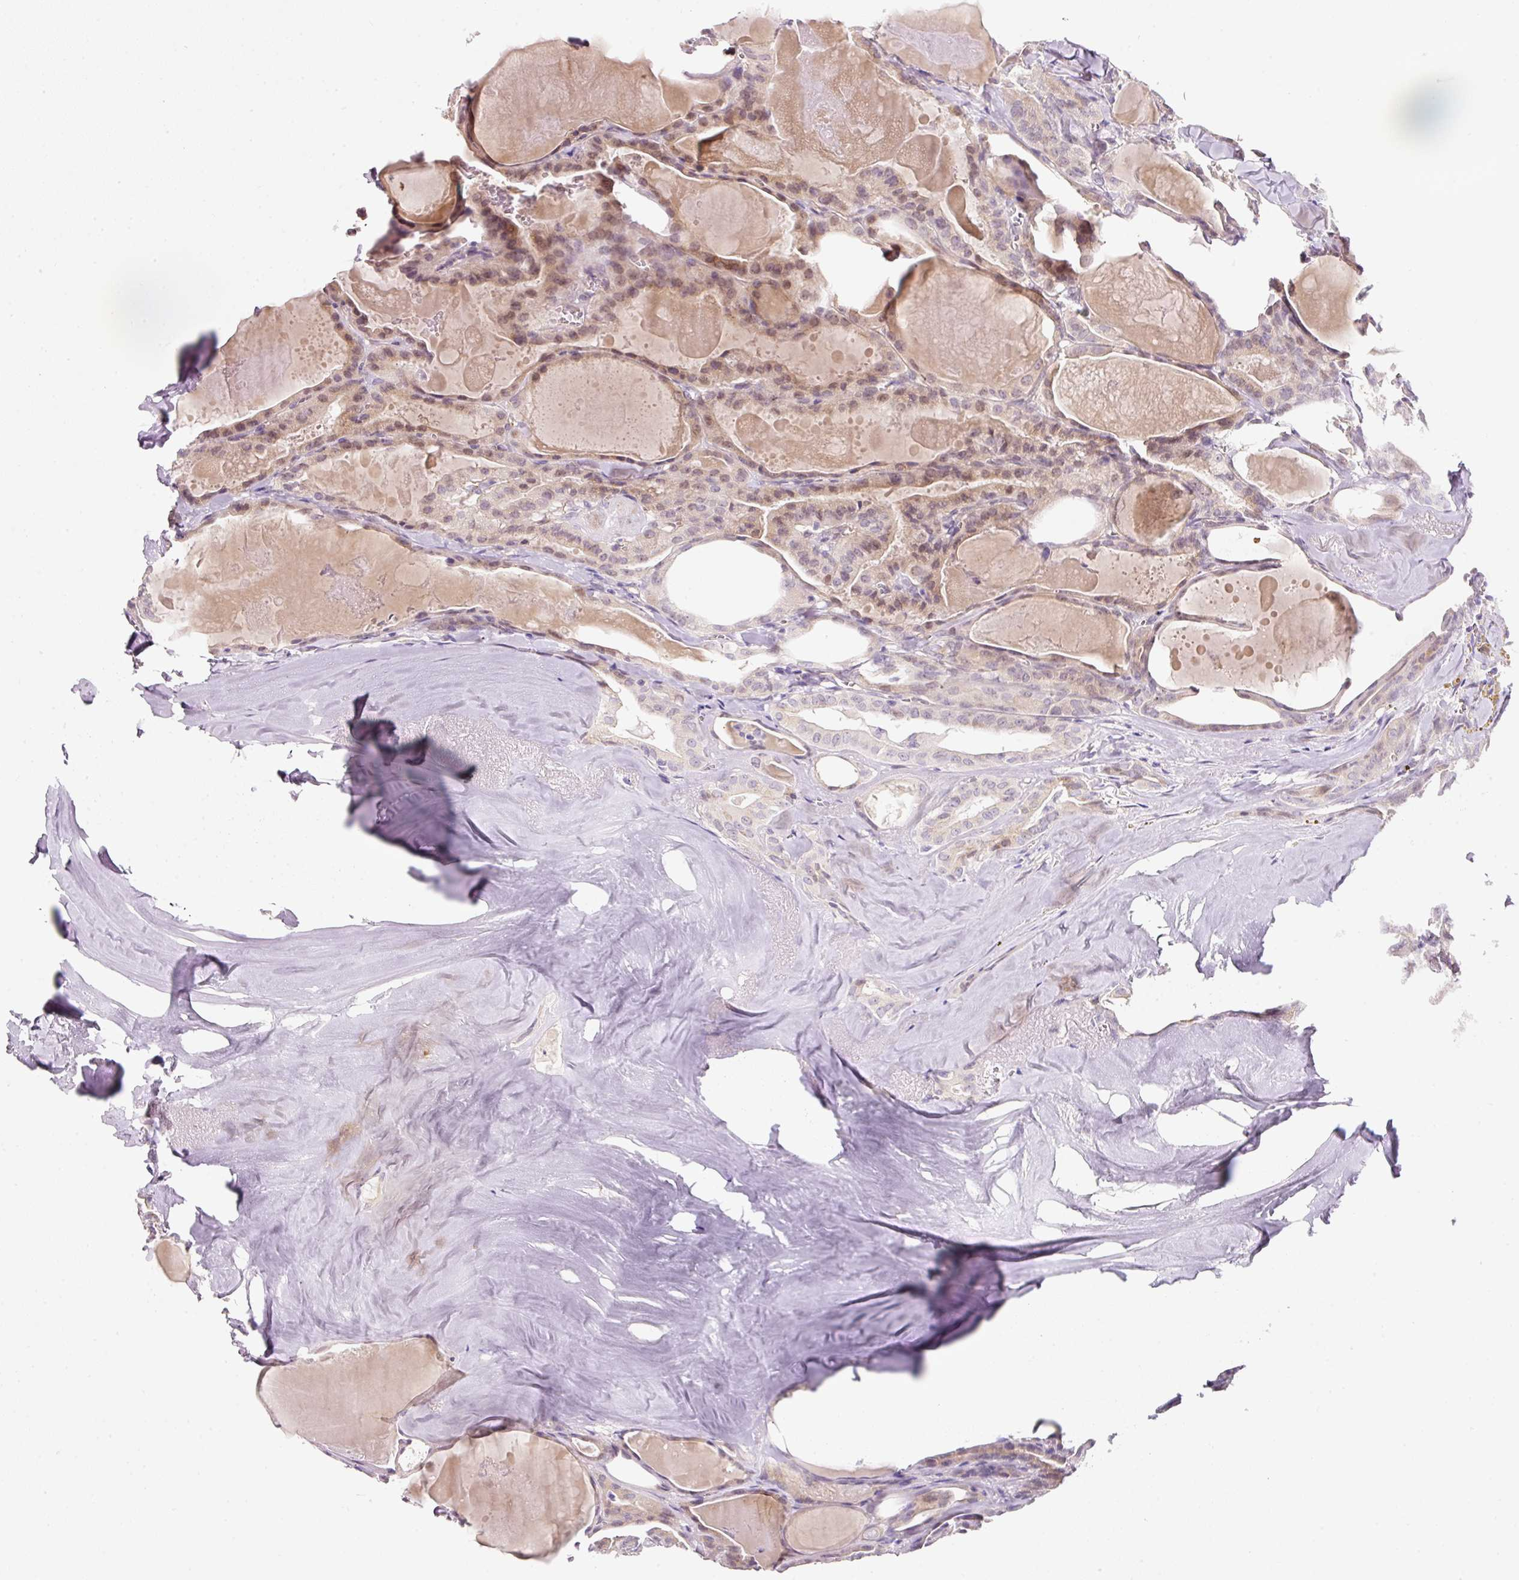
{"staining": {"intensity": "weak", "quantity": "25%-75%", "location": "nuclear"}, "tissue": "thyroid cancer", "cell_type": "Tumor cells", "image_type": "cancer", "snomed": [{"axis": "morphology", "description": "Papillary adenocarcinoma, NOS"}, {"axis": "topography", "description": "Thyroid gland"}], "caption": "Weak nuclear protein positivity is appreciated in approximately 25%-75% of tumor cells in thyroid cancer (papillary adenocarcinoma).", "gene": "NBPF11", "patient": {"sex": "male", "age": 52}}